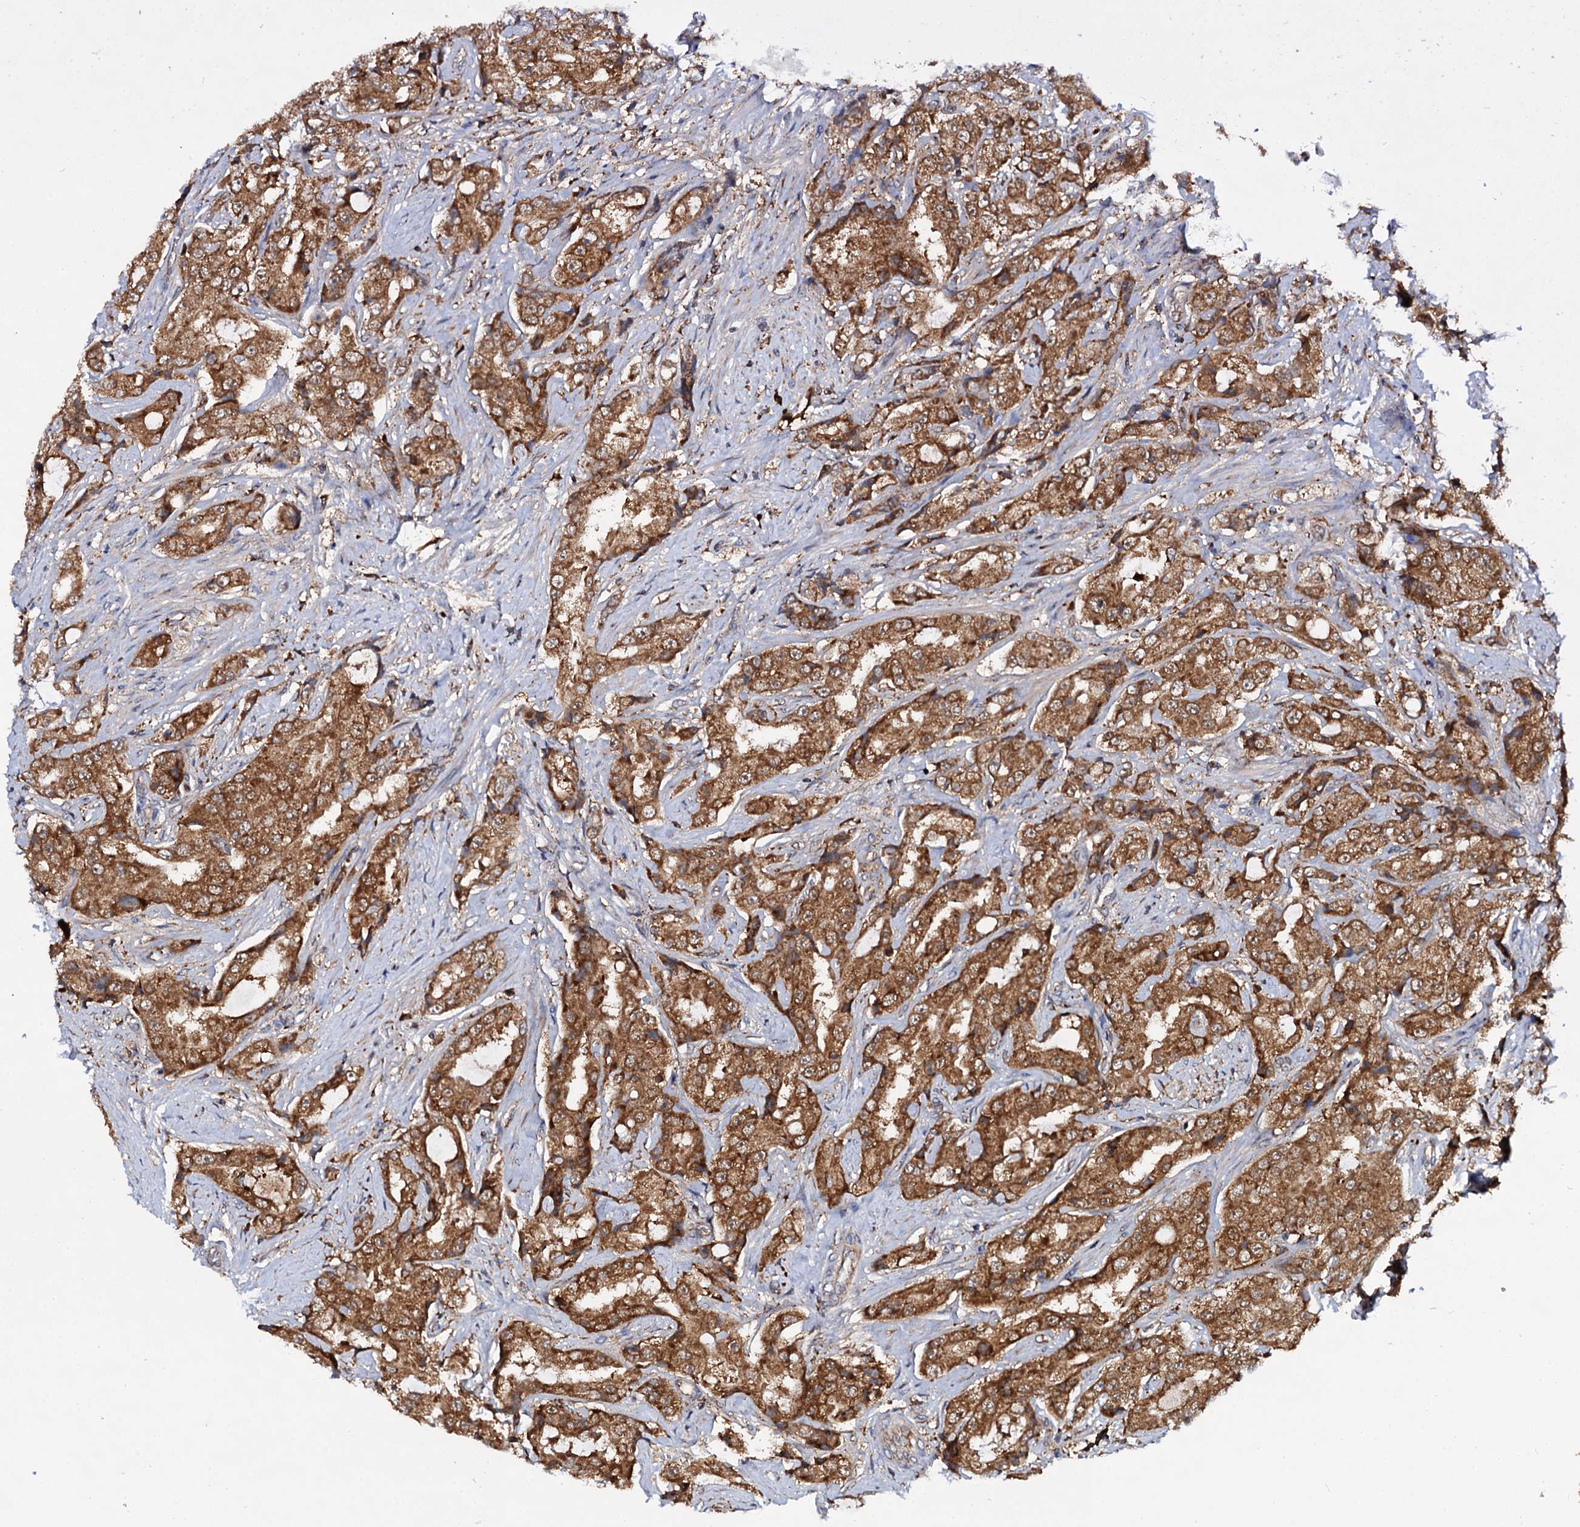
{"staining": {"intensity": "moderate", "quantity": ">75%", "location": "cytoplasmic/membranous"}, "tissue": "prostate cancer", "cell_type": "Tumor cells", "image_type": "cancer", "snomed": [{"axis": "morphology", "description": "Adenocarcinoma, High grade"}, {"axis": "topography", "description": "Prostate"}], "caption": "IHC of prostate cancer (high-grade adenocarcinoma) shows medium levels of moderate cytoplasmic/membranous staining in about >75% of tumor cells.", "gene": "UFM1", "patient": {"sex": "male", "age": 73}}